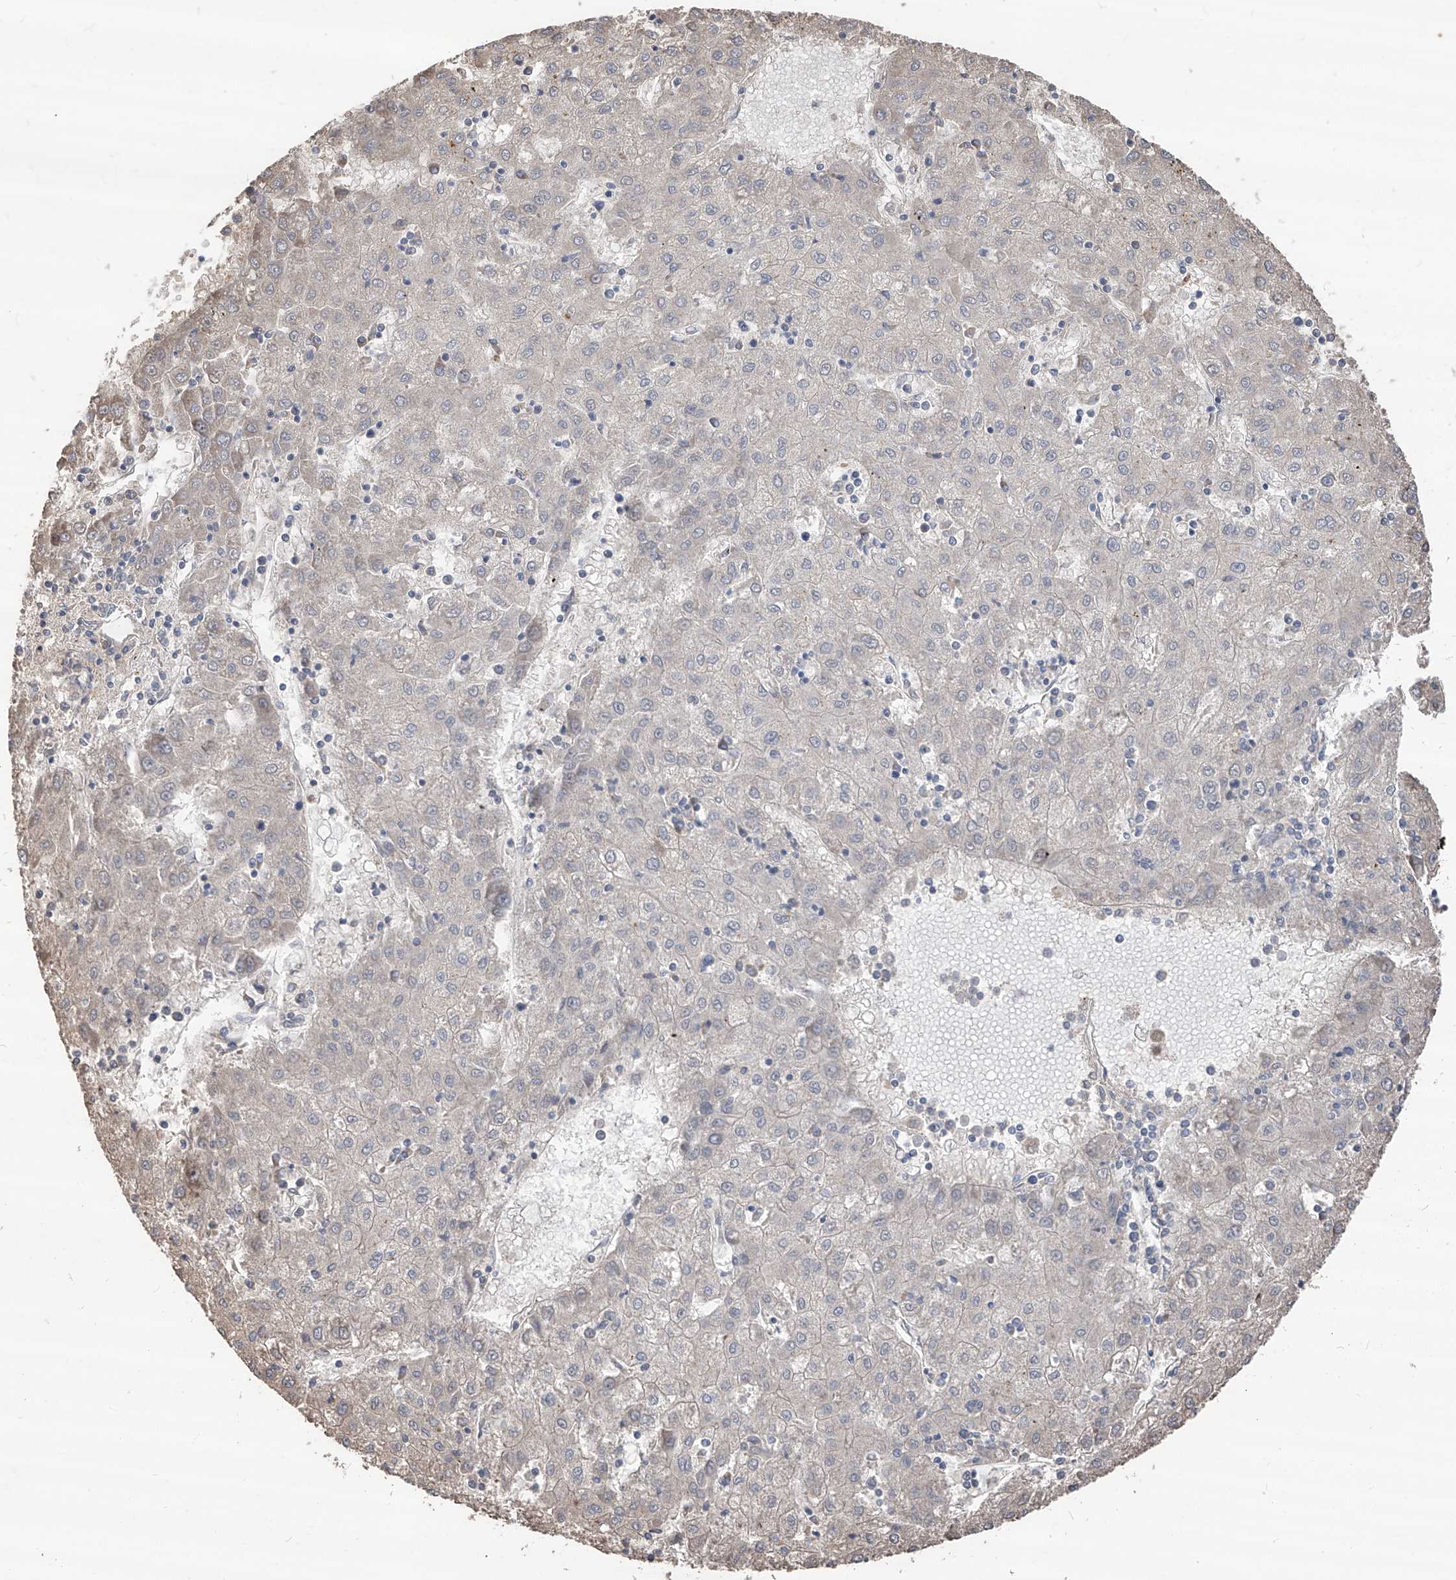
{"staining": {"intensity": "negative", "quantity": "none", "location": "none"}, "tissue": "liver cancer", "cell_type": "Tumor cells", "image_type": "cancer", "snomed": [{"axis": "morphology", "description": "Carcinoma, Hepatocellular, NOS"}, {"axis": "topography", "description": "Liver"}], "caption": "Photomicrograph shows no protein expression in tumor cells of liver cancer tissue. The staining was performed using DAB (3,3'-diaminobenzidine) to visualize the protein expression in brown, while the nuclei were stained in blue with hematoxylin (Magnification: 20x).", "gene": "EDN1", "patient": {"sex": "male", "age": 72}}